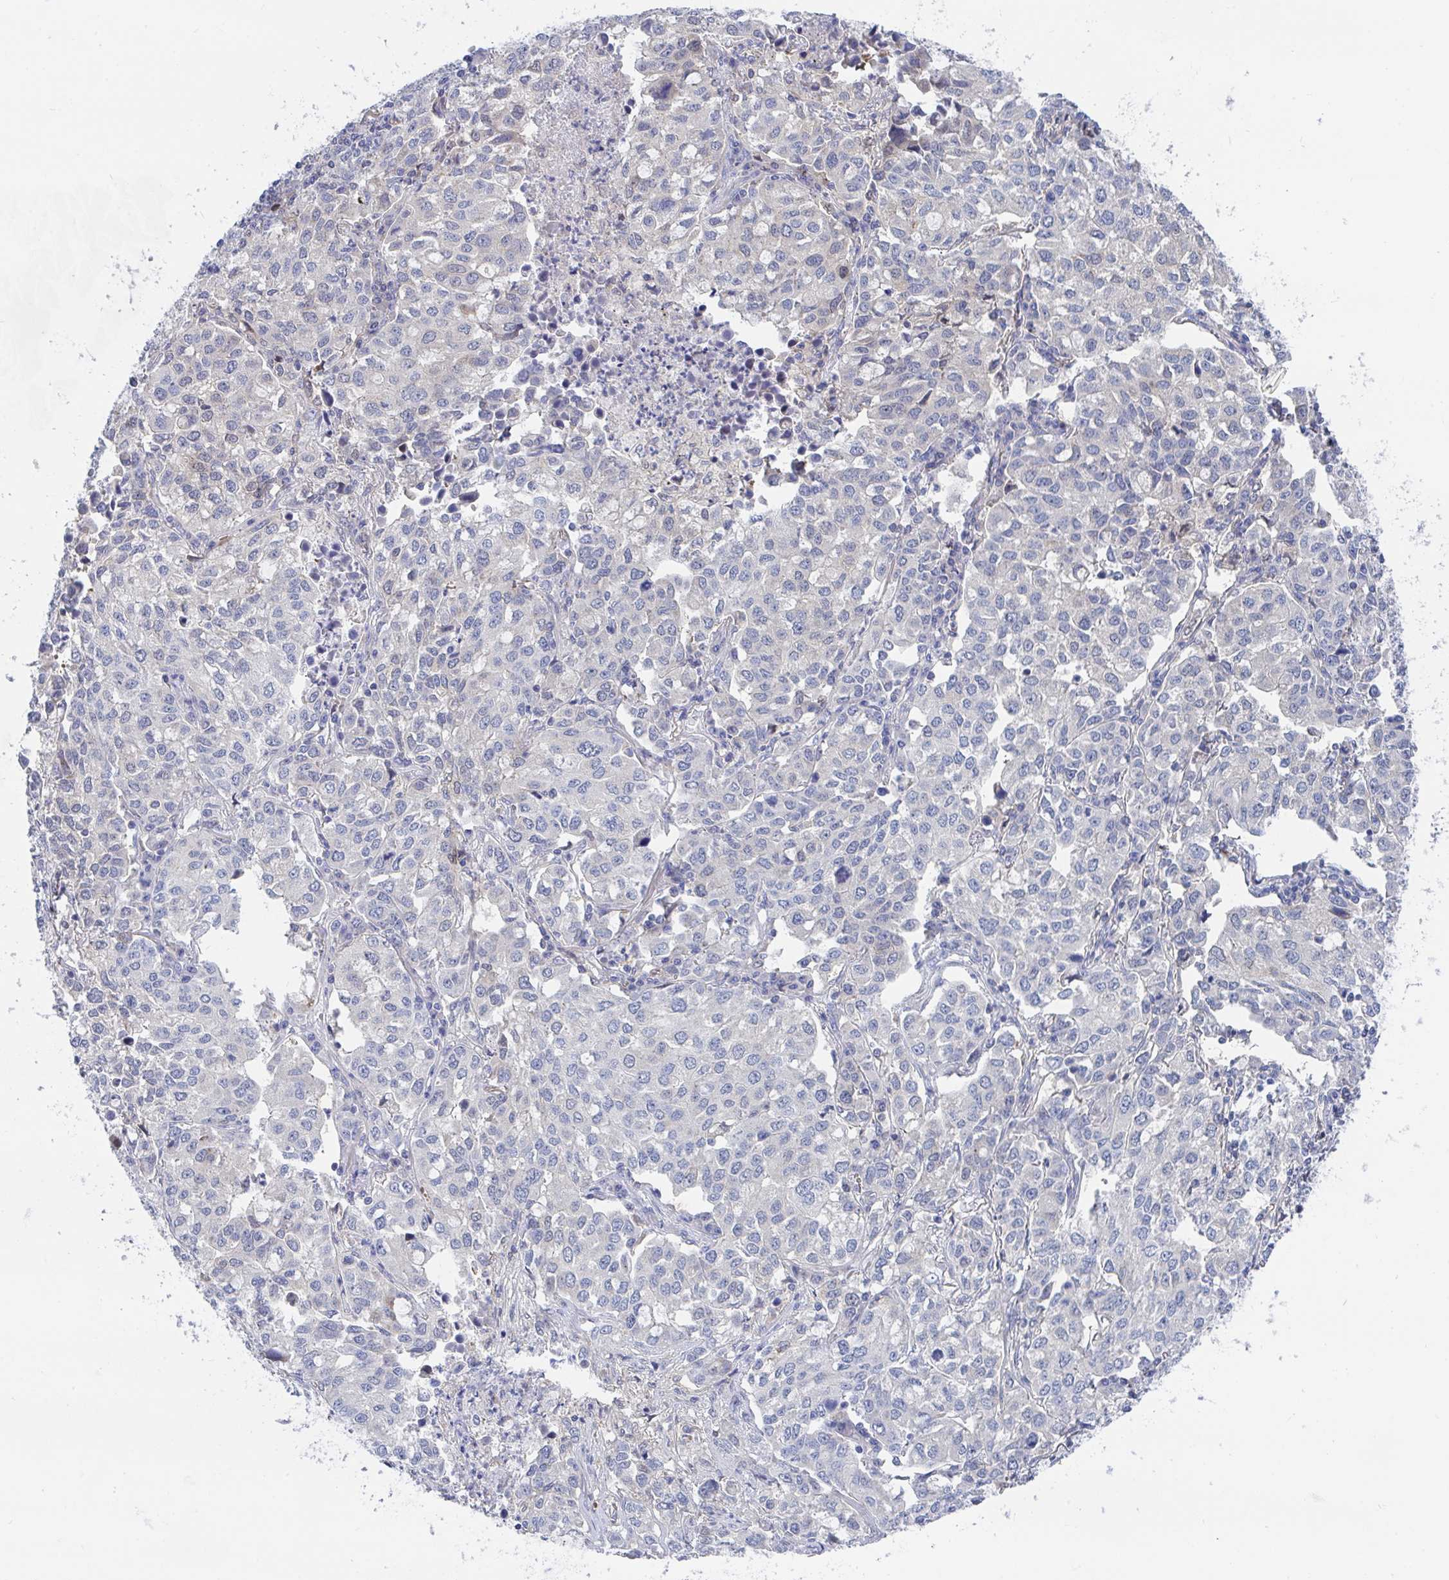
{"staining": {"intensity": "negative", "quantity": "none", "location": "none"}, "tissue": "lung cancer", "cell_type": "Tumor cells", "image_type": "cancer", "snomed": [{"axis": "morphology", "description": "Adenocarcinoma, NOS"}, {"axis": "morphology", "description": "Adenocarcinoma, metastatic, NOS"}, {"axis": "topography", "description": "Lymph node"}, {"axis": "topography", "description": "Lung"}], "caption": "Human adenocarcinoma (lung) stained for a protein using immunohistochemistry (IHC) shows no positivity in tumor cells.", "gene": "P2RX3", "patient": {"sex": "female", "age": 65}}